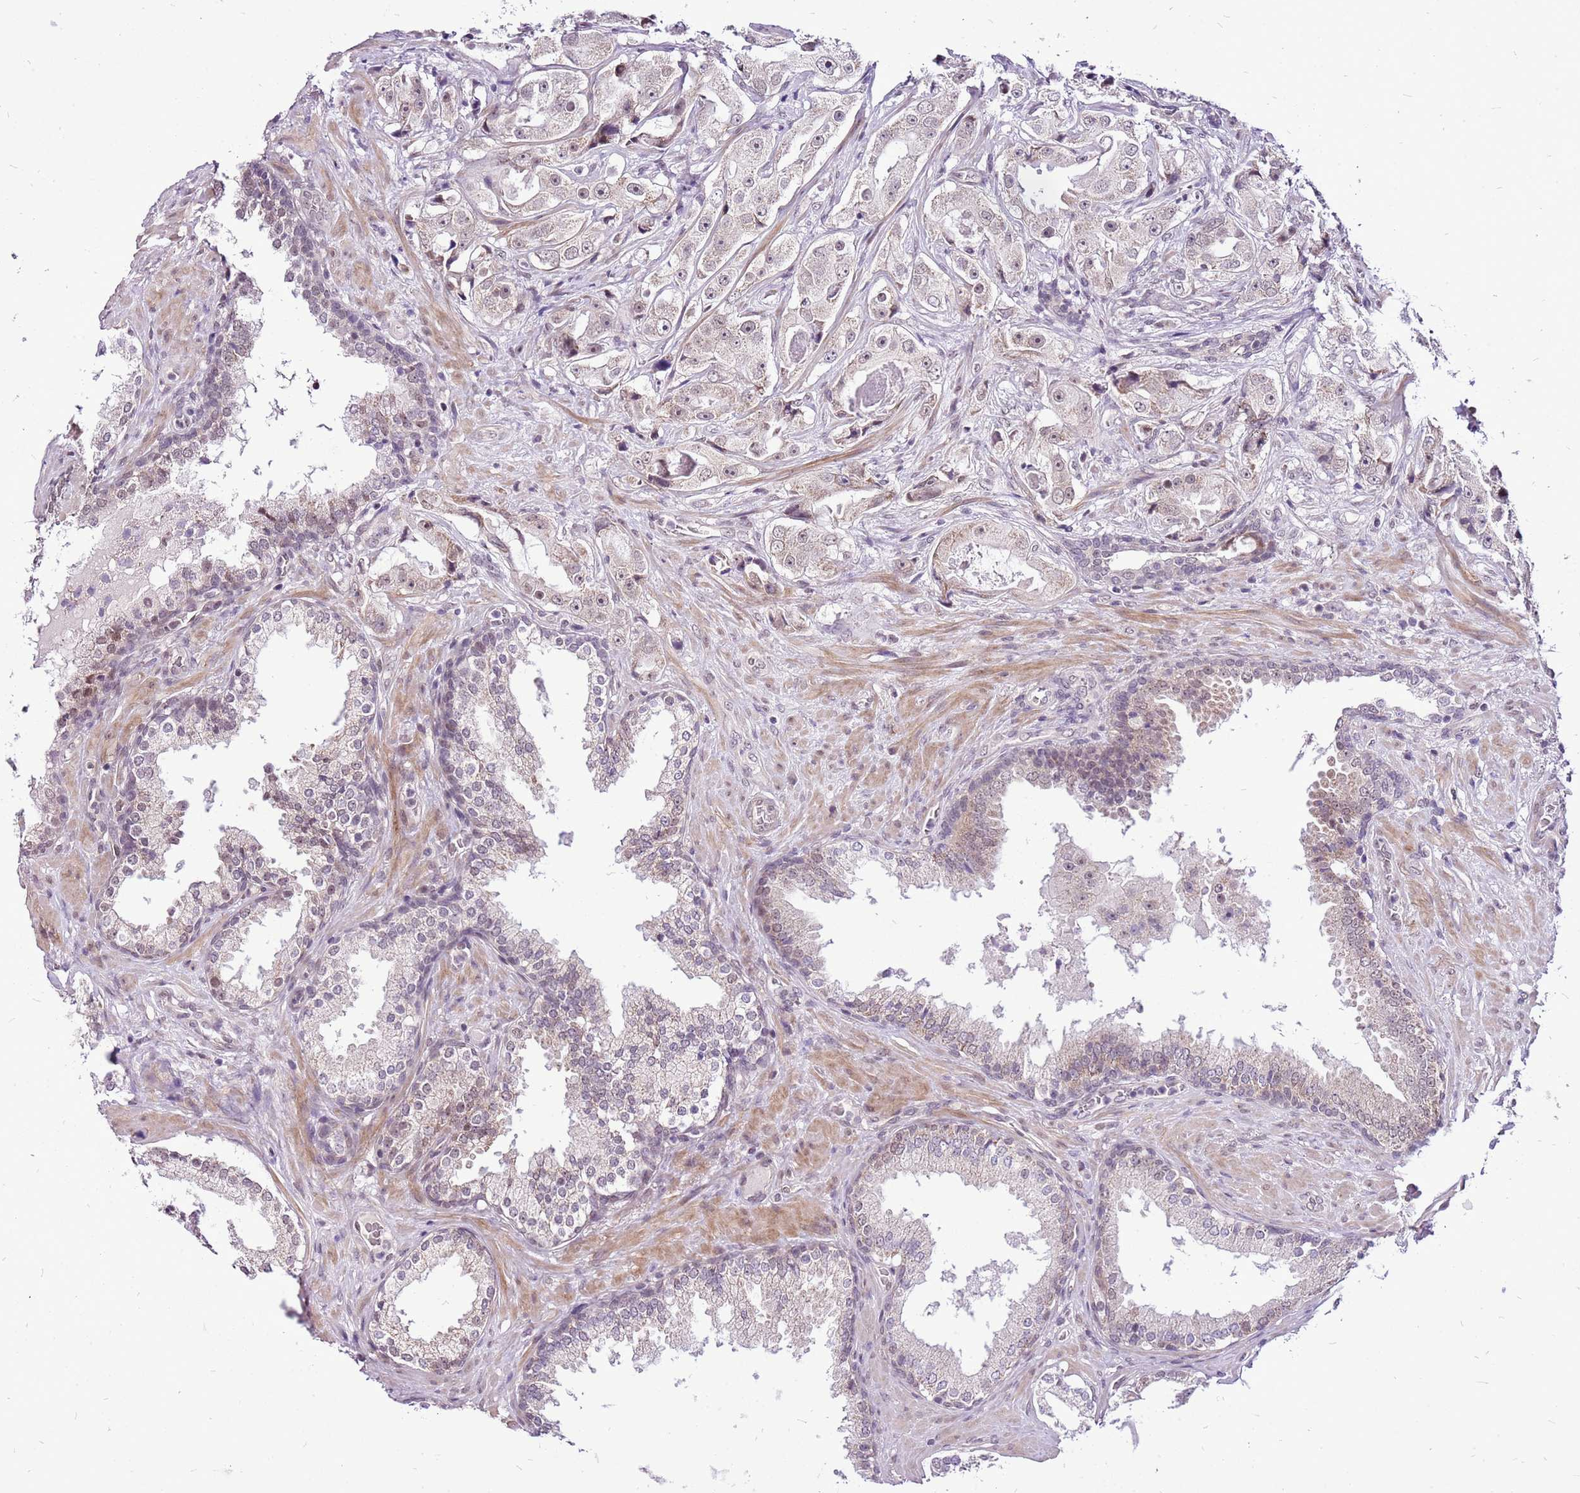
{"staining": {"intensity": "weak", "quantity": "25%-75%", "location": "nuclear"}, "tissue": "prostate cancer", "cell_type": "Tumor cells", "image_type": "cancer", "snomed": [{"axis": "morphology", "description": "Adenocarcinoma, High grade"}, {"axis": "topography", "description": "Prostate"}], "caption": "Prostate cancer (adenocarcinoma (high-grade)) stained with a protein marker demonstrates weak staining in tumor cells.", "gene": "CCDC166", "patient": {"sex": "male", "age": 73}}